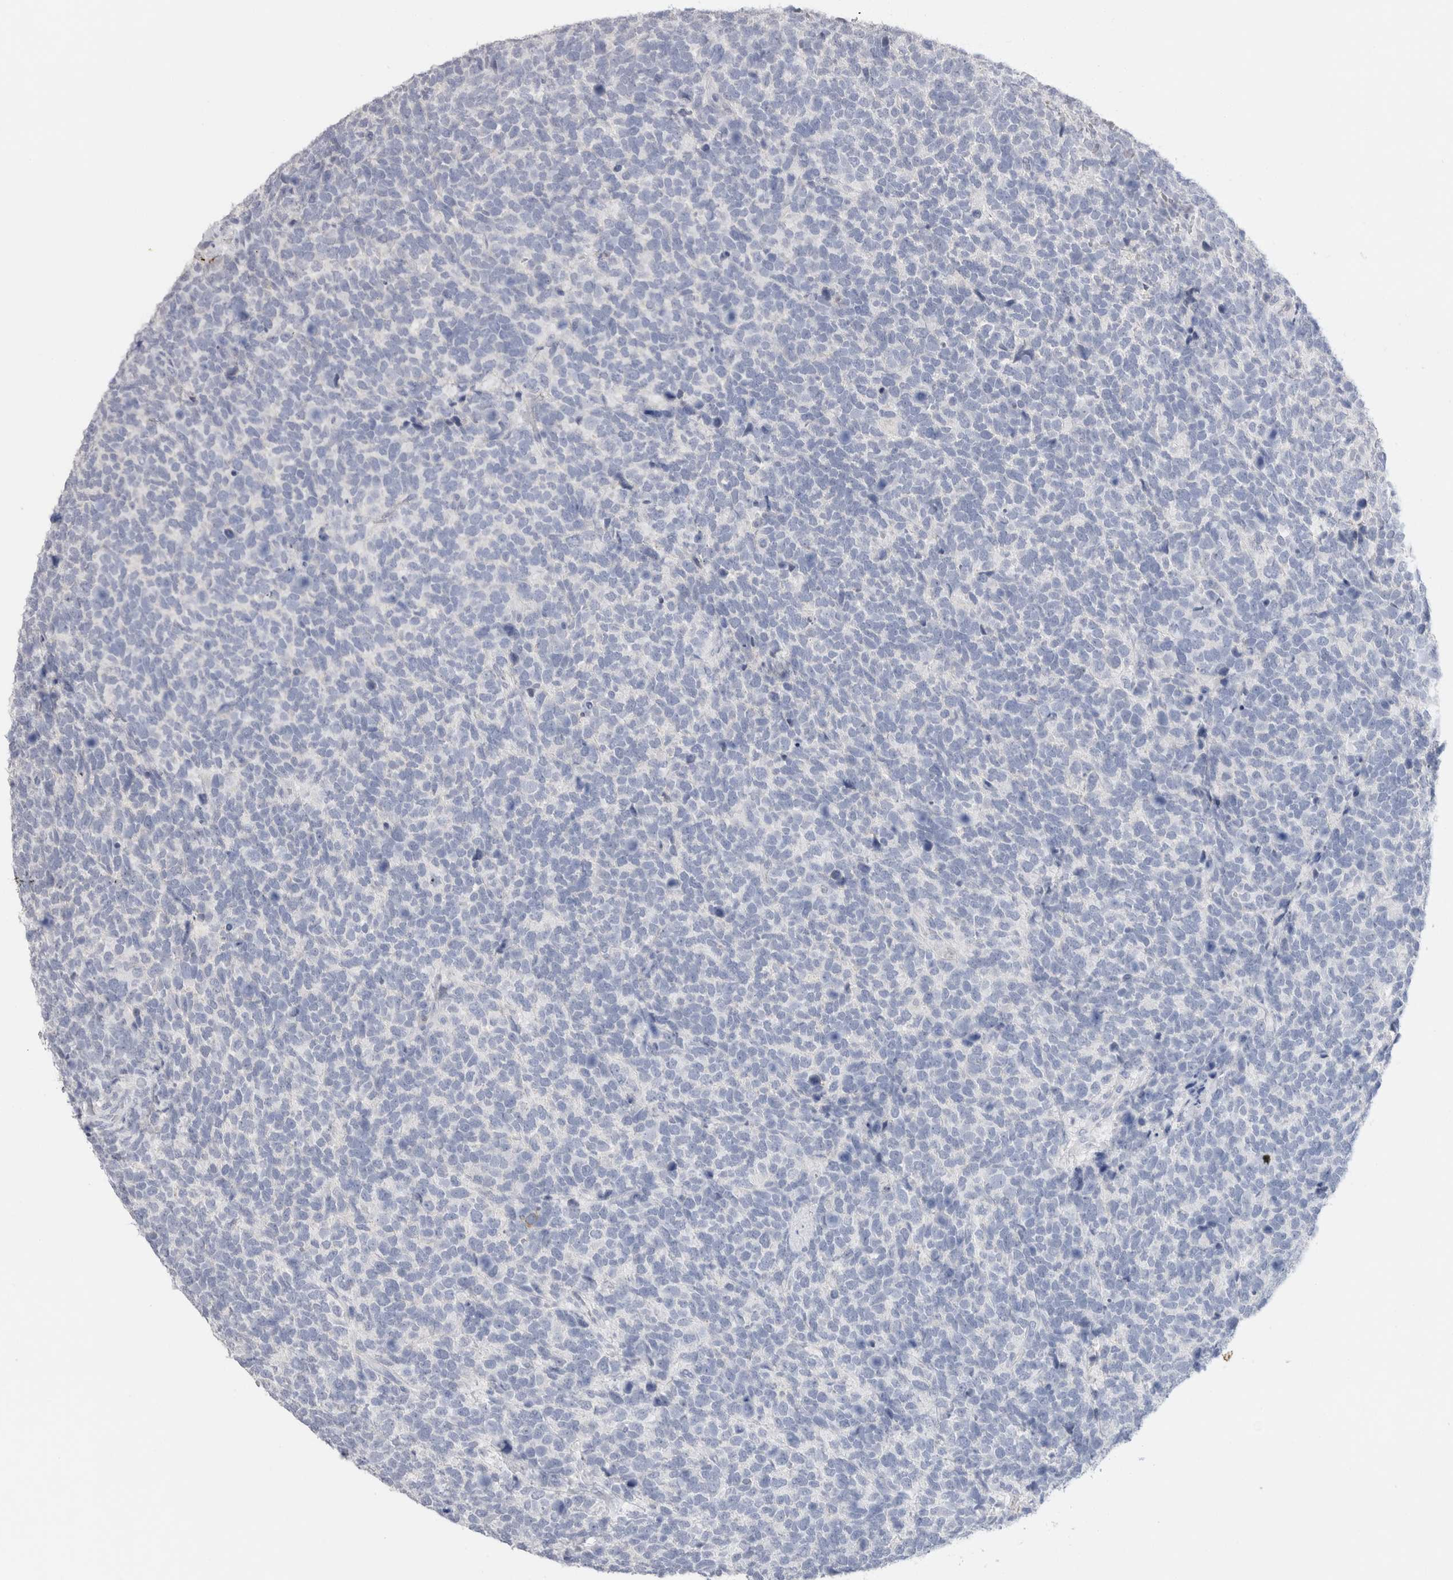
{"staining": {"intensity": "negative", "quantity": "none", "location": "none"}, "tissue": "urothelial cancer", "cell_type": "Tumor cells", "image_type": "cancer", "snomed": [{"axis": "morphology", "description": "Urothelial carcinoma, High grade"}, {"axis": "topography", "description": "Urinary bladder"}], "caption": "Immunohistochemistry image of urothelial cancer stained for a protein (brown), which shows no expression in tumor cells. (DAB immunohistochemistry, high magnification).", "gene": "LAMP3", "patient": {"sex": "female", "age": 82}}